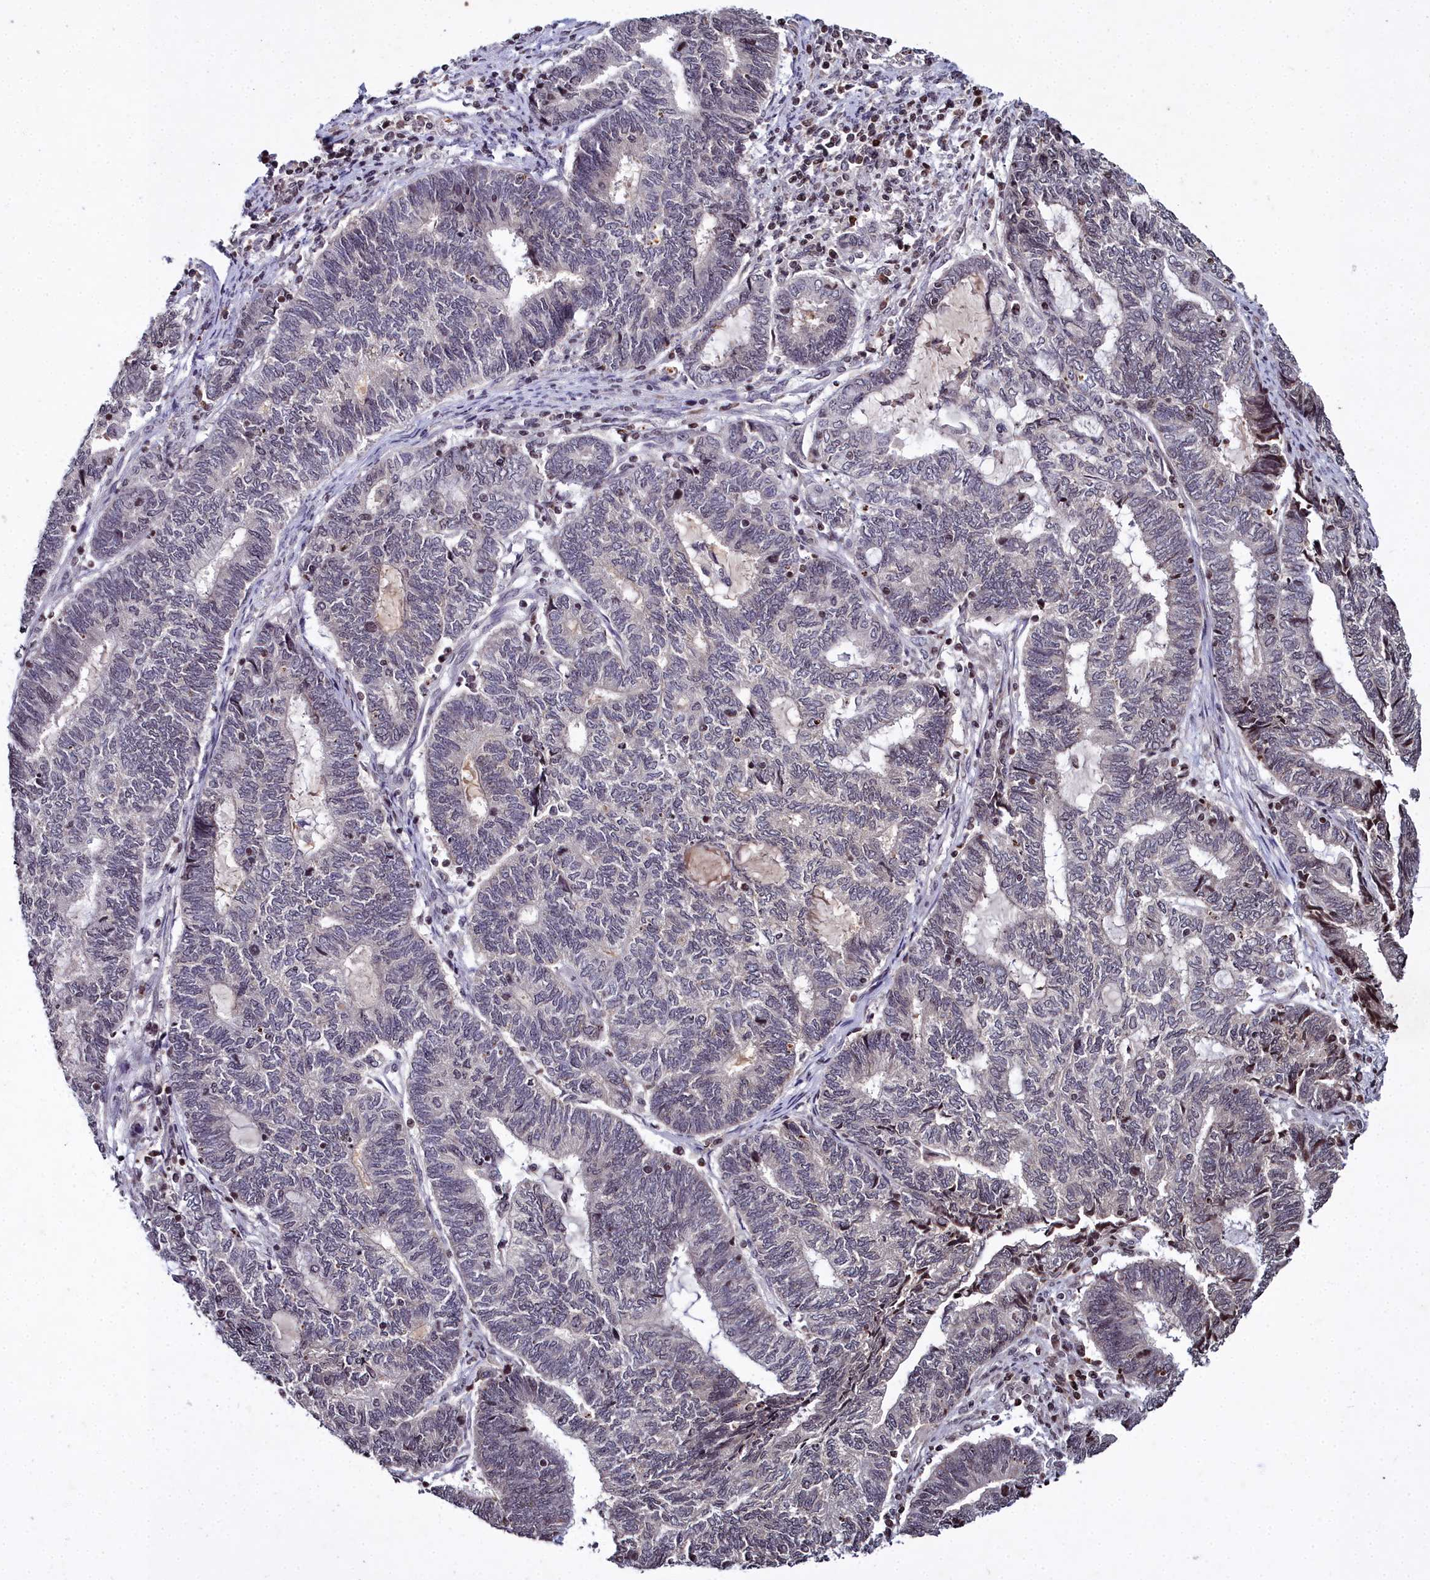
{"staining": {"intensity": "negative", "quantity": "none", "location": "none"}, "tissue": "endometrial cancer", "cell_type": "Tumor cells", "image_type": "cancer", "snomed": [{"axis": "morphology", "description": "Adenocarcinoma, NOS"}, {"axis": "topography", "description": "Uterus"}, {"axis": "topography", "description": "Endometrium"}], "caption": "This is a histopathology image of IHC staining of endometrial adenocarcinoma, which shows no expression in tumor cells.", "gene": "FZD4", "patient": {"sex": "female", "age": 70}}